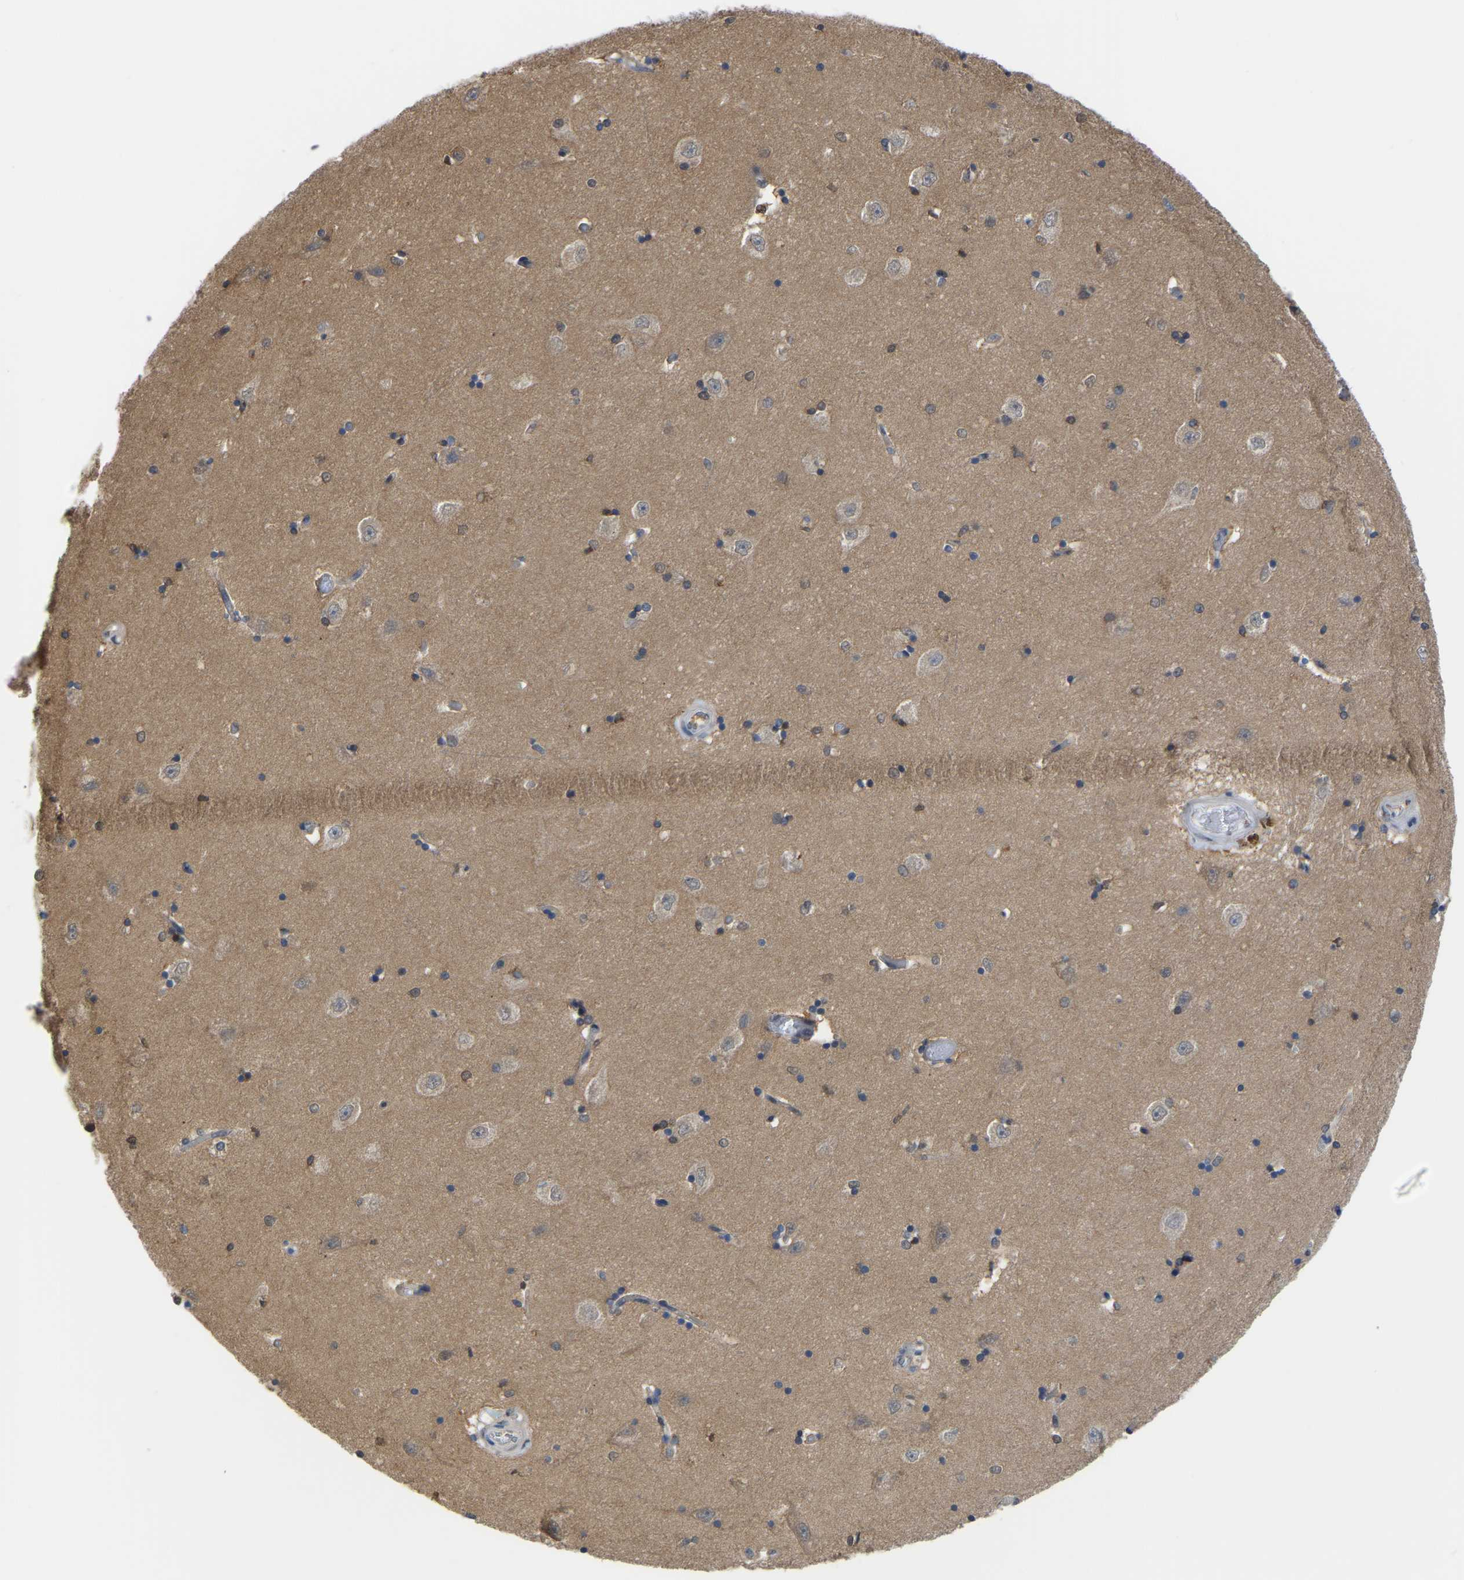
{"staining": {"intensity": "moderate", "quantity": "<25%", "location": "nuclear"}, "tissue": "hippocampus", "cell_type": "Glial cells", "image_type": "normal", "snomed": [{"axis": "morphology", "description": "Normal tissue, NOS"}, {"axis": "topography", "description": "Hippocampus"}], "caption": "Immunohistochemistry micrograph of benign hippocampus stained for a protein (brown), which demonstrates low levels of moderate nuclear expression in about <25% of glial cells.", "gene": "KLRG2", "patient": {"sex": "male", "age": 45}}